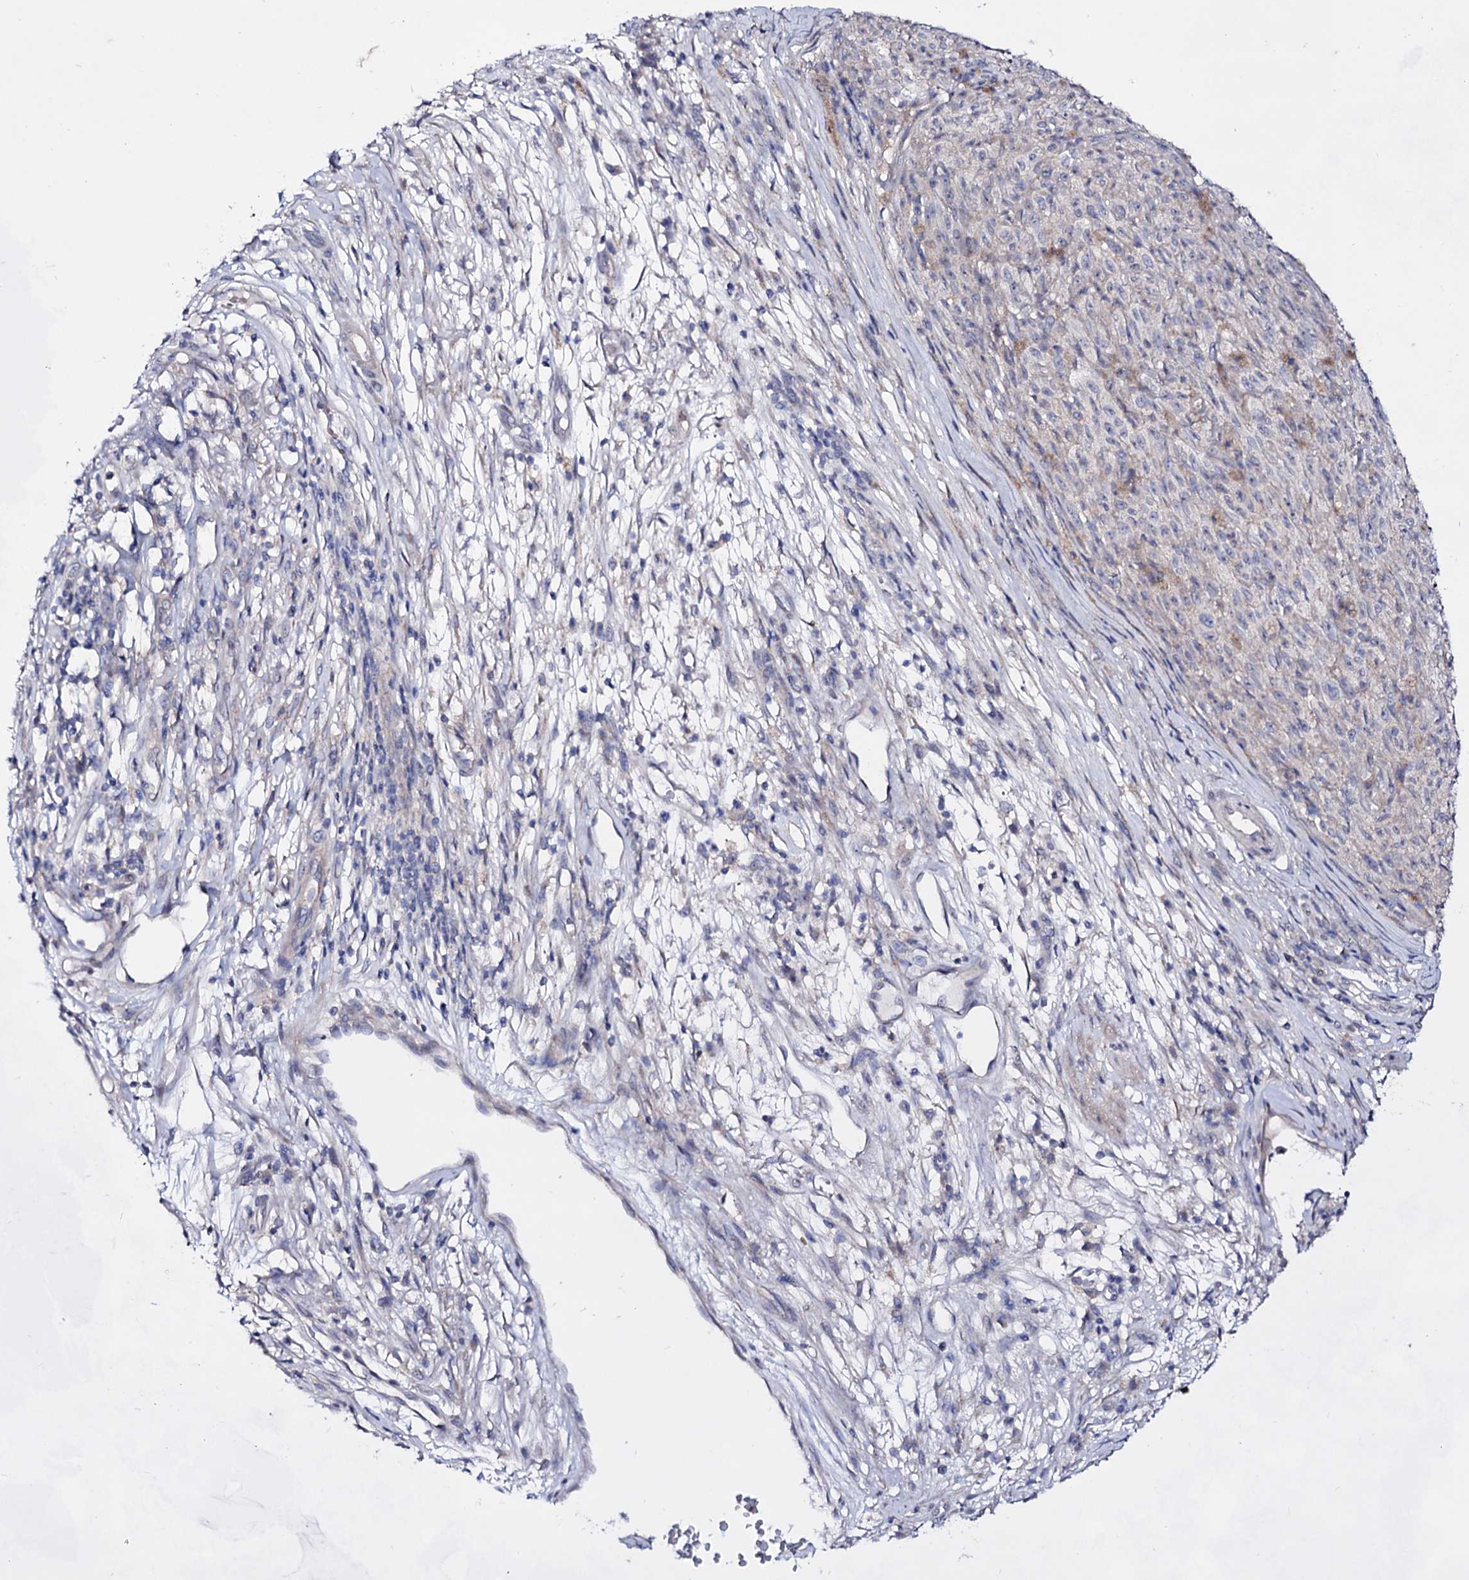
{"staining": {"intensity": "negative", "quantity": "none", "location": "none"}, "tissue": "melanoma", "cell_type": "Tumor cells", "image_type": "cancer", "snomed": [{"axis": "morphology", "description": "Malignant melanoma, NOS"}, {"axis": "topography", "description": "Skin"}], "caption": "This is an IHC photomicrograph of melanoma. There is no positivity in tumor cells.", "gene": "PLIN1", "patient": {"sex": "female", "age": 82}}